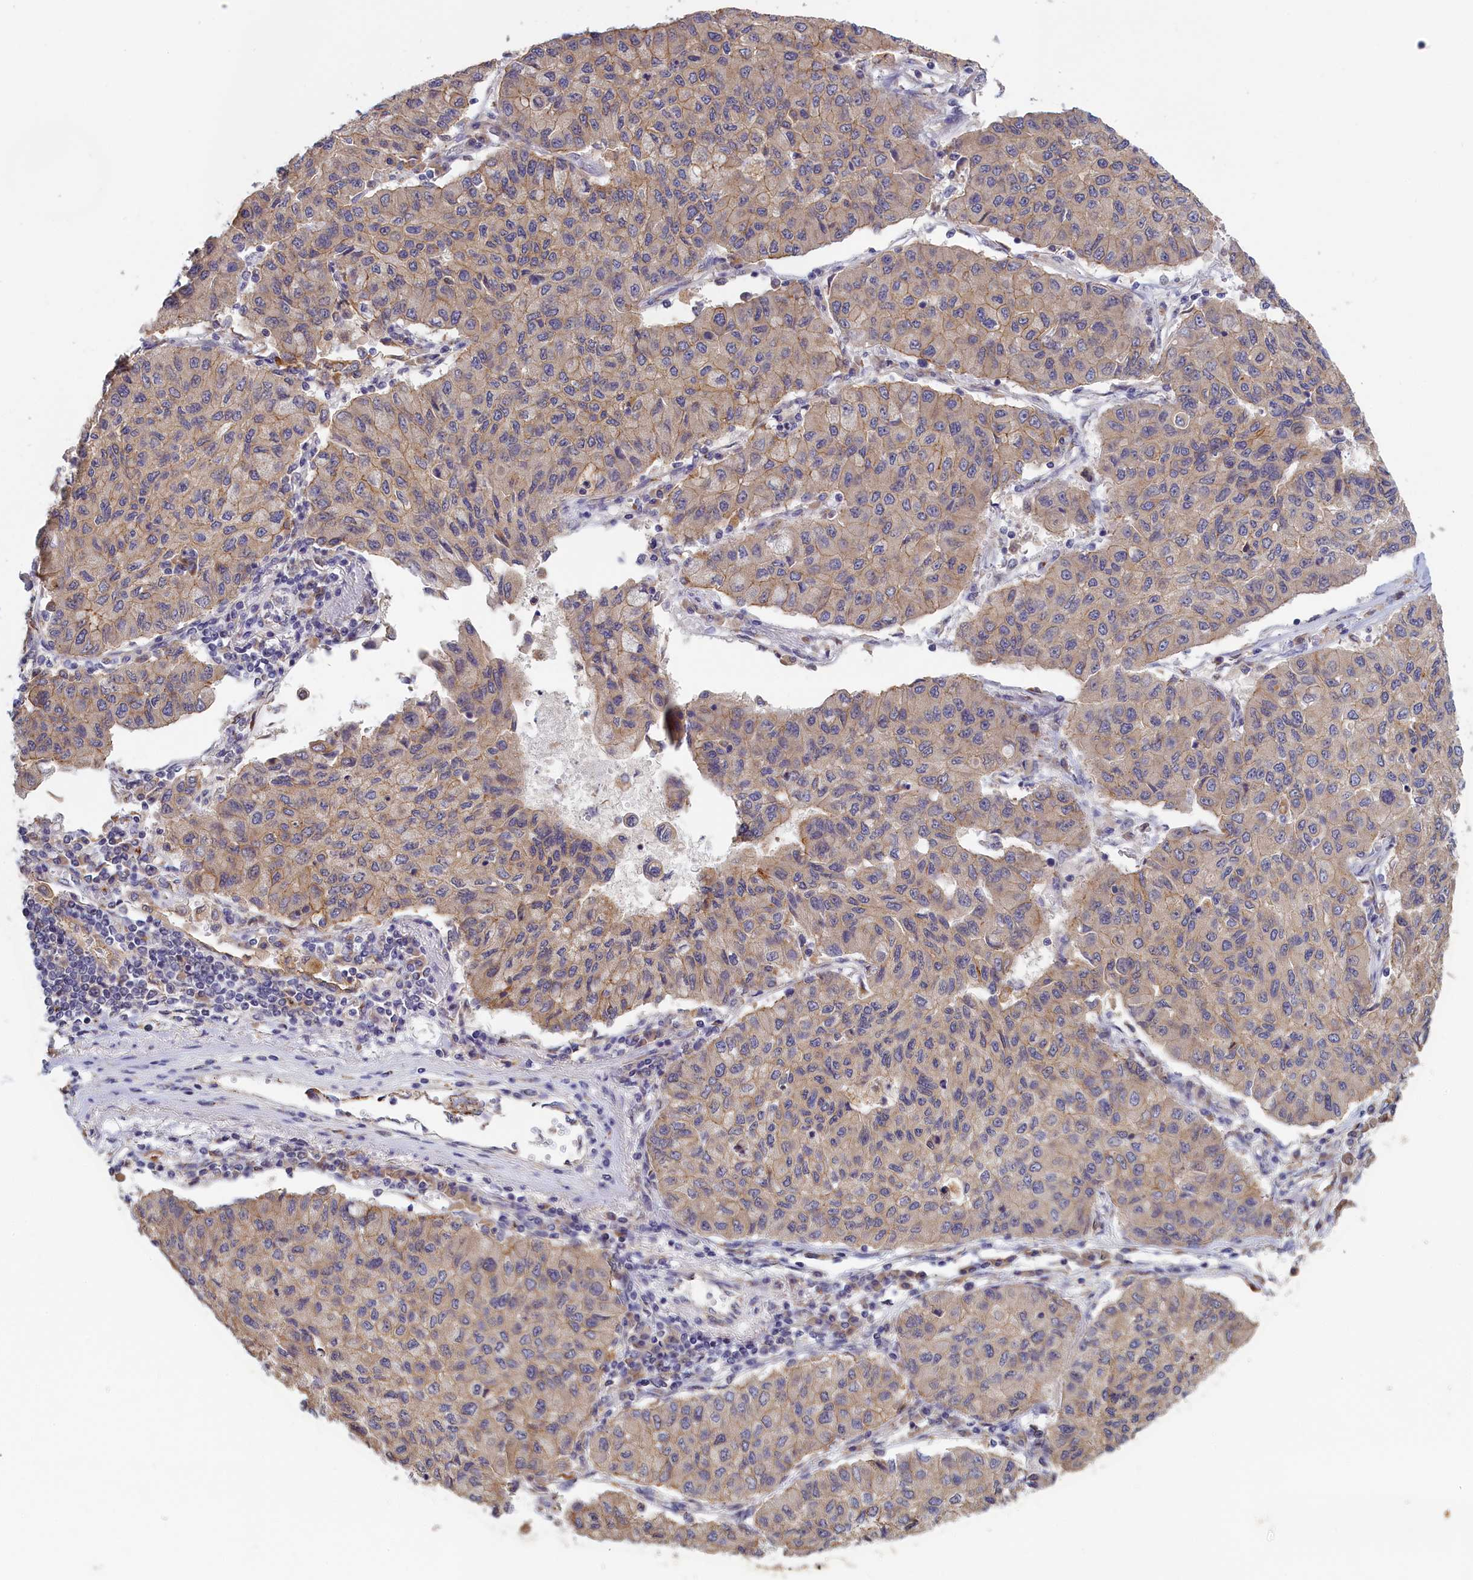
{"staining": {"intensity": "weak", "quantity": ">75%", "location": "cytoplasmic/membranous"}, "tissue": "lung cancer", "cell_type": "Tumor cells", "image_type": "cancer", "snomed": [{"axis": "morphology", "description": "Squamous cell carcinoma, NOS"}, {"axis": "topography", "description": "Lung"}], "caption": "Lung cancer stained with DAB IHC reveals low levels of weak cytoplasmic/membranous expression in about >75% of tumor cells.", "gene": "COL19A1", "patient": {"sex": "male", "age": 74}}